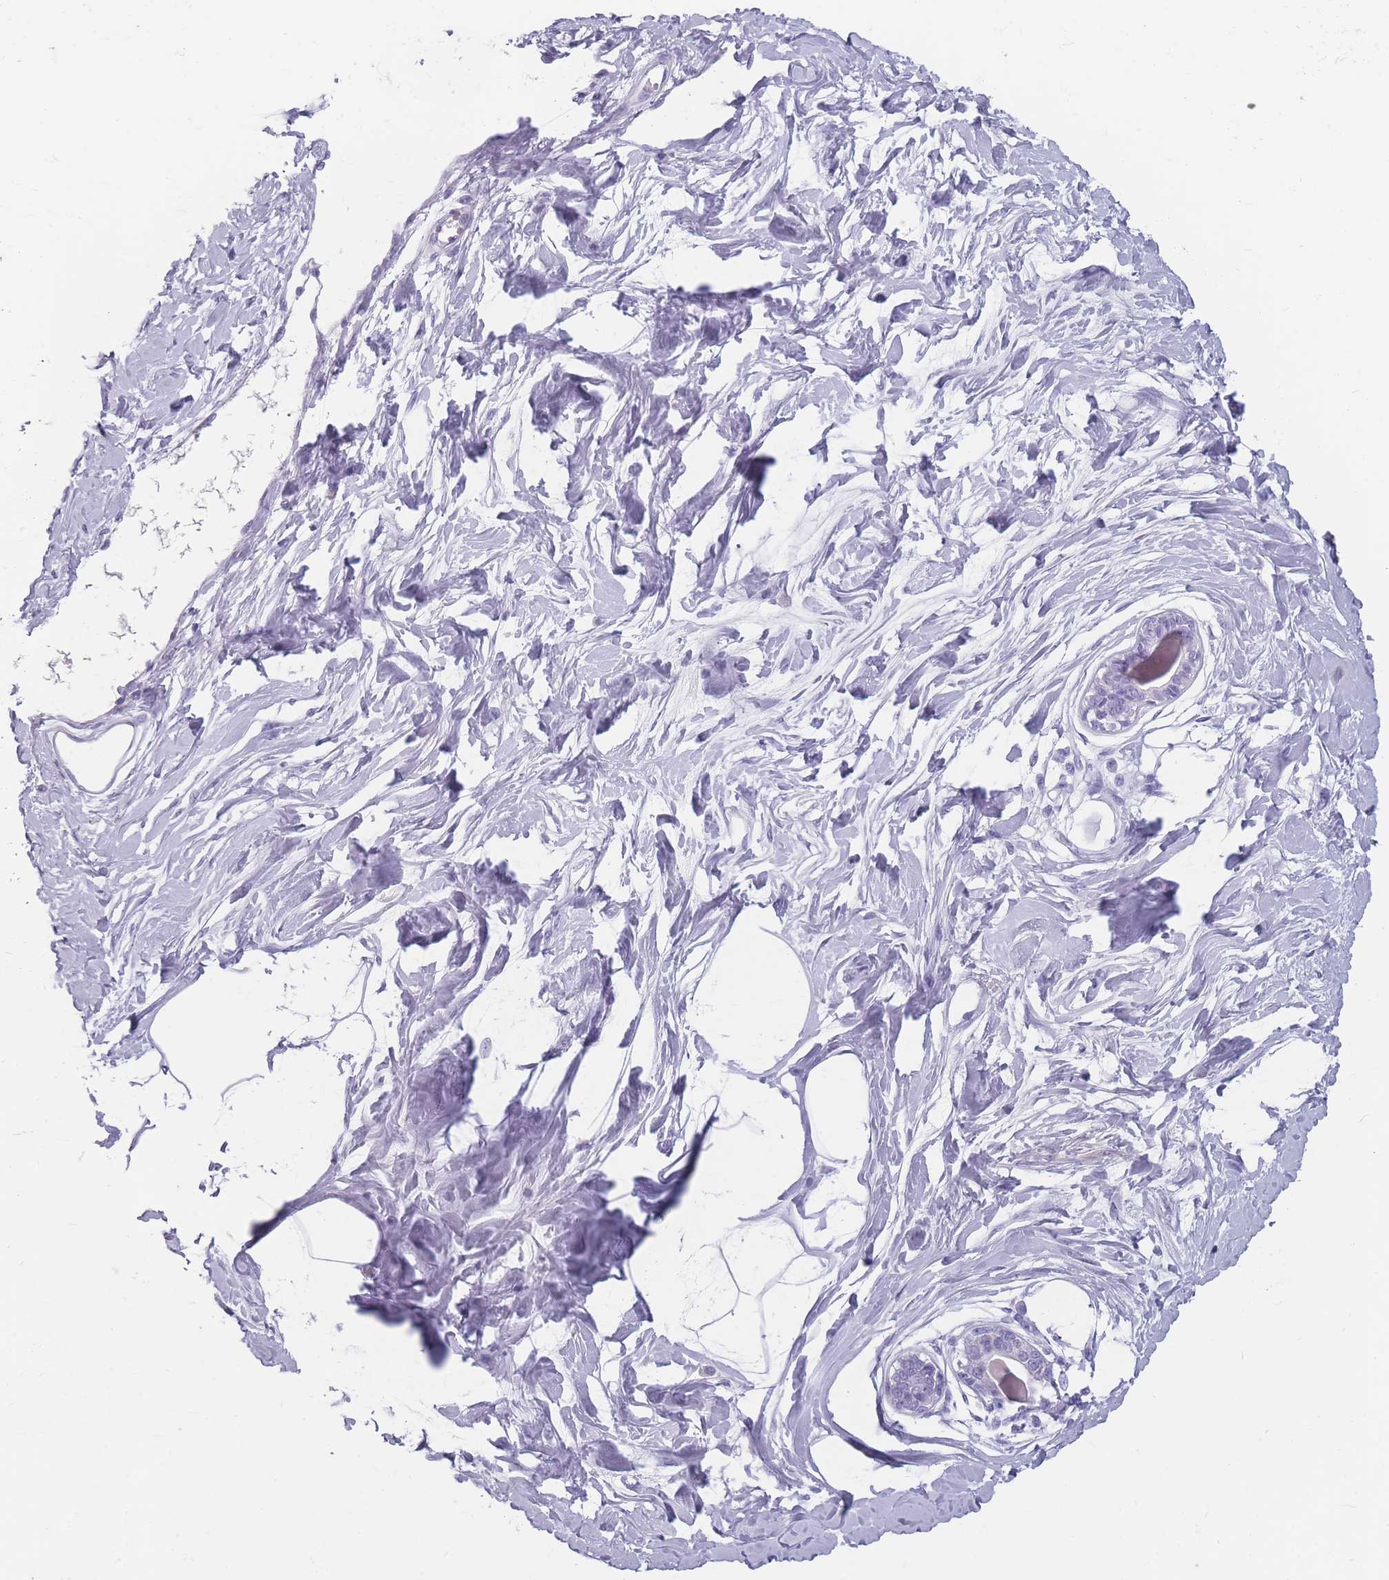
{"staining": {"intensity": "negative", "quantity": "none", "location": "none"}, "tissue": "breast", "cell_type": "Adipocytes", "image_type": "normal", "snomed": [{"axis": "morphology", "description": "Normal tissue, NOS"}, {"axis": "topography", "description": "Breast"}], "caption": "Adipocytes are negative for brown protein staining in unremarkable breast. Brightfield microscopy of immunohistochemistry (IHC) stained with DAB (brown) and hematoxylin (blue), captured at high magnification.", "gene": "CCNO", "patient": {"sex": "female", "age": 45}}